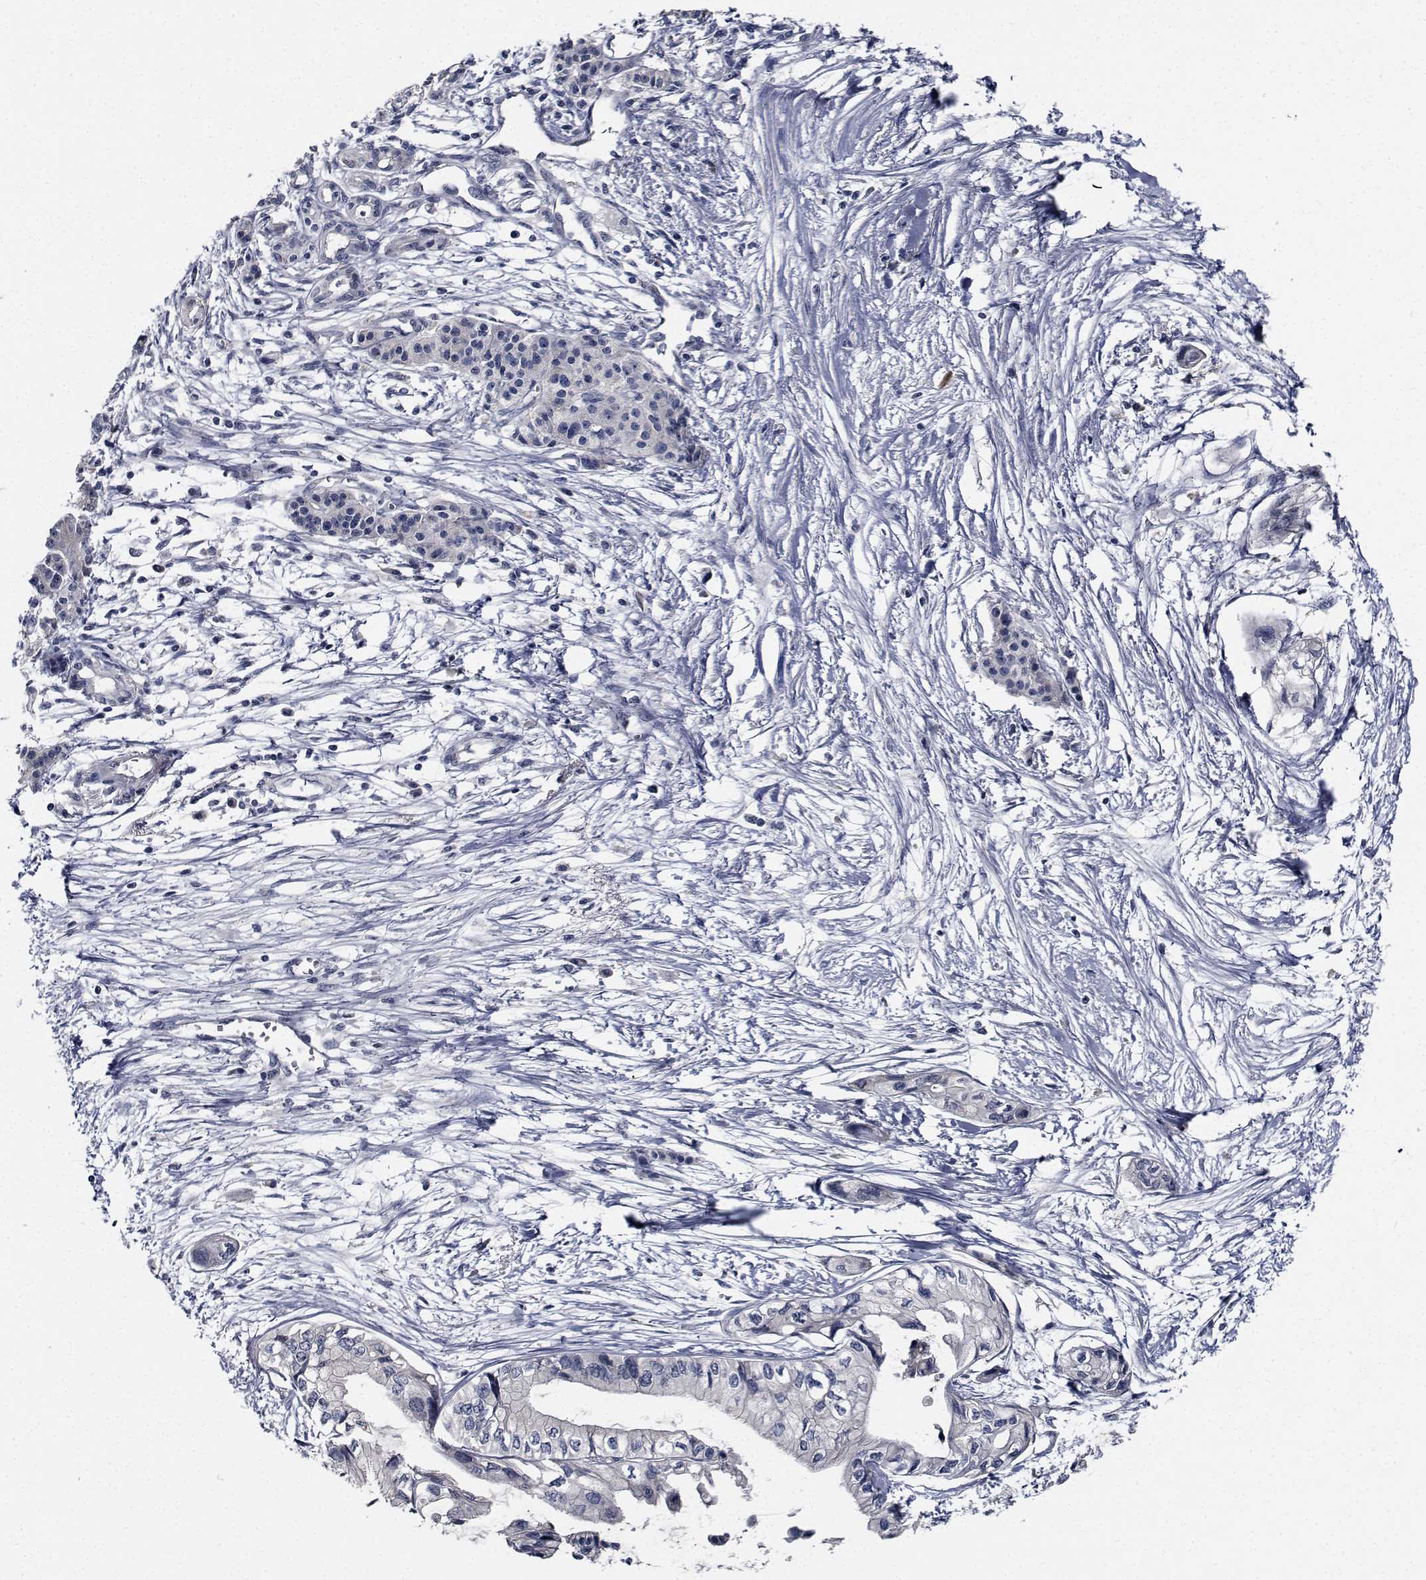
{"staining": {"intensity": "negative", "quantity": "none", "location": "none"}, "tissue": "pancreatic cancer", "cell_type": "Tumor cells", "image_type": "cancer", "snomed": [{"axis": "morphology", "description": "Adenocarcinoma, NOS"}, {"axis": "topography", "description": "Pancreas"}], "caption": "Pancreatic cancer was stained to show a protein in brown. There is no significant expression in tumor cells.", "gene": "NVL", "patient": {"sex": "female", "age": 76}}